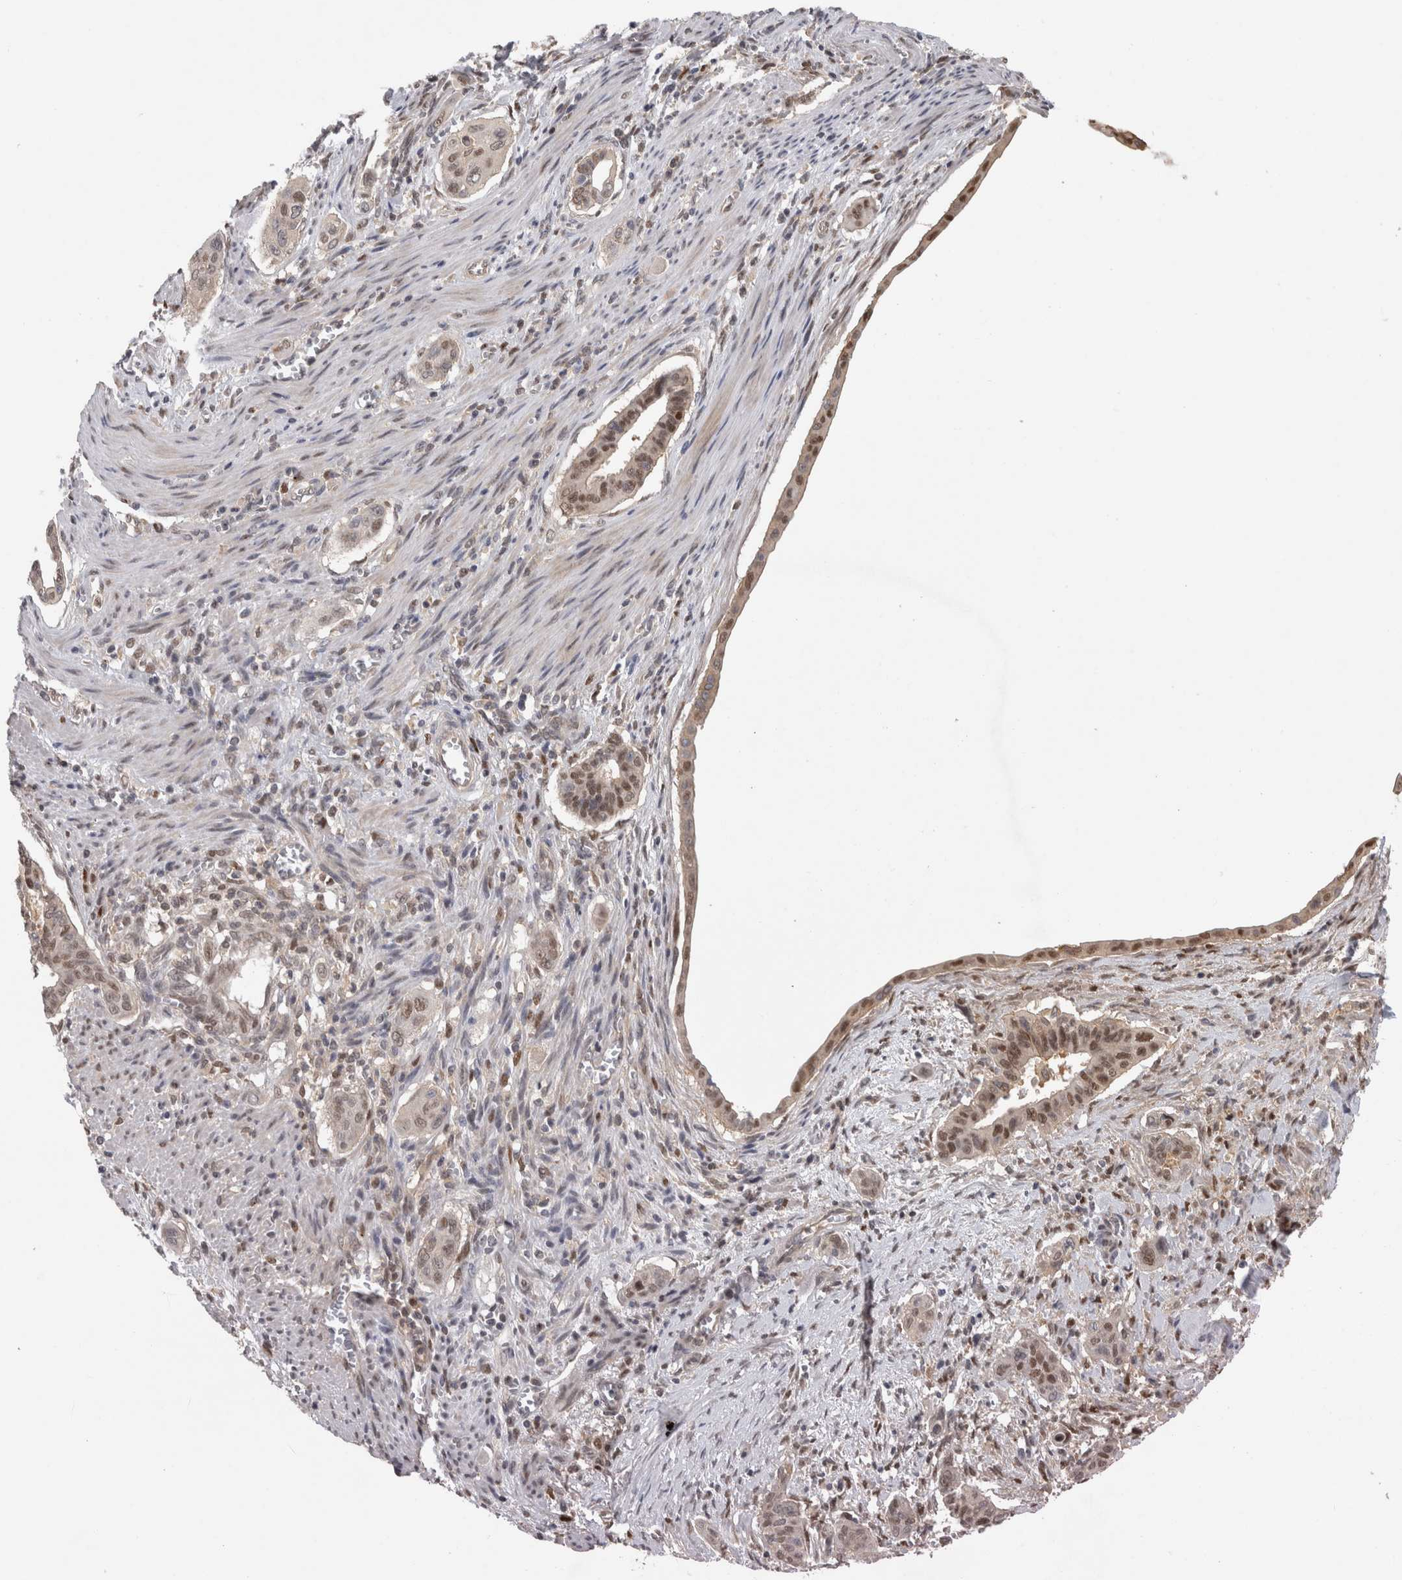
{"staining": {"intensity": "moderate", "quantity": "25%-75%", "location": "nuclear"}, "tissue": "pancreatic cancer", "cell_type": "Tumor cells", "image_type": "cancer", "snomed": [{"axis": "morphology", "description": "Adenocarcinoma, NOS"}, {"axis": "topography", "description": "Pancreas"}], "caption": "Immunohistochemistry (IHC) staining of adenocarcinoma (pancreatic), which reveals medium levels of moderate nuclear staining in about 25%-75% of tumor cells indicating moderate nuclear protein expression. The staining was performed using DAB (3,3'-diaminobenzidine) (brown) for protein detection and nuclei were counterstained in hematoxylin (blue).", "gene": "PIGP", "patient": {"sex": "male", "age": 77}}